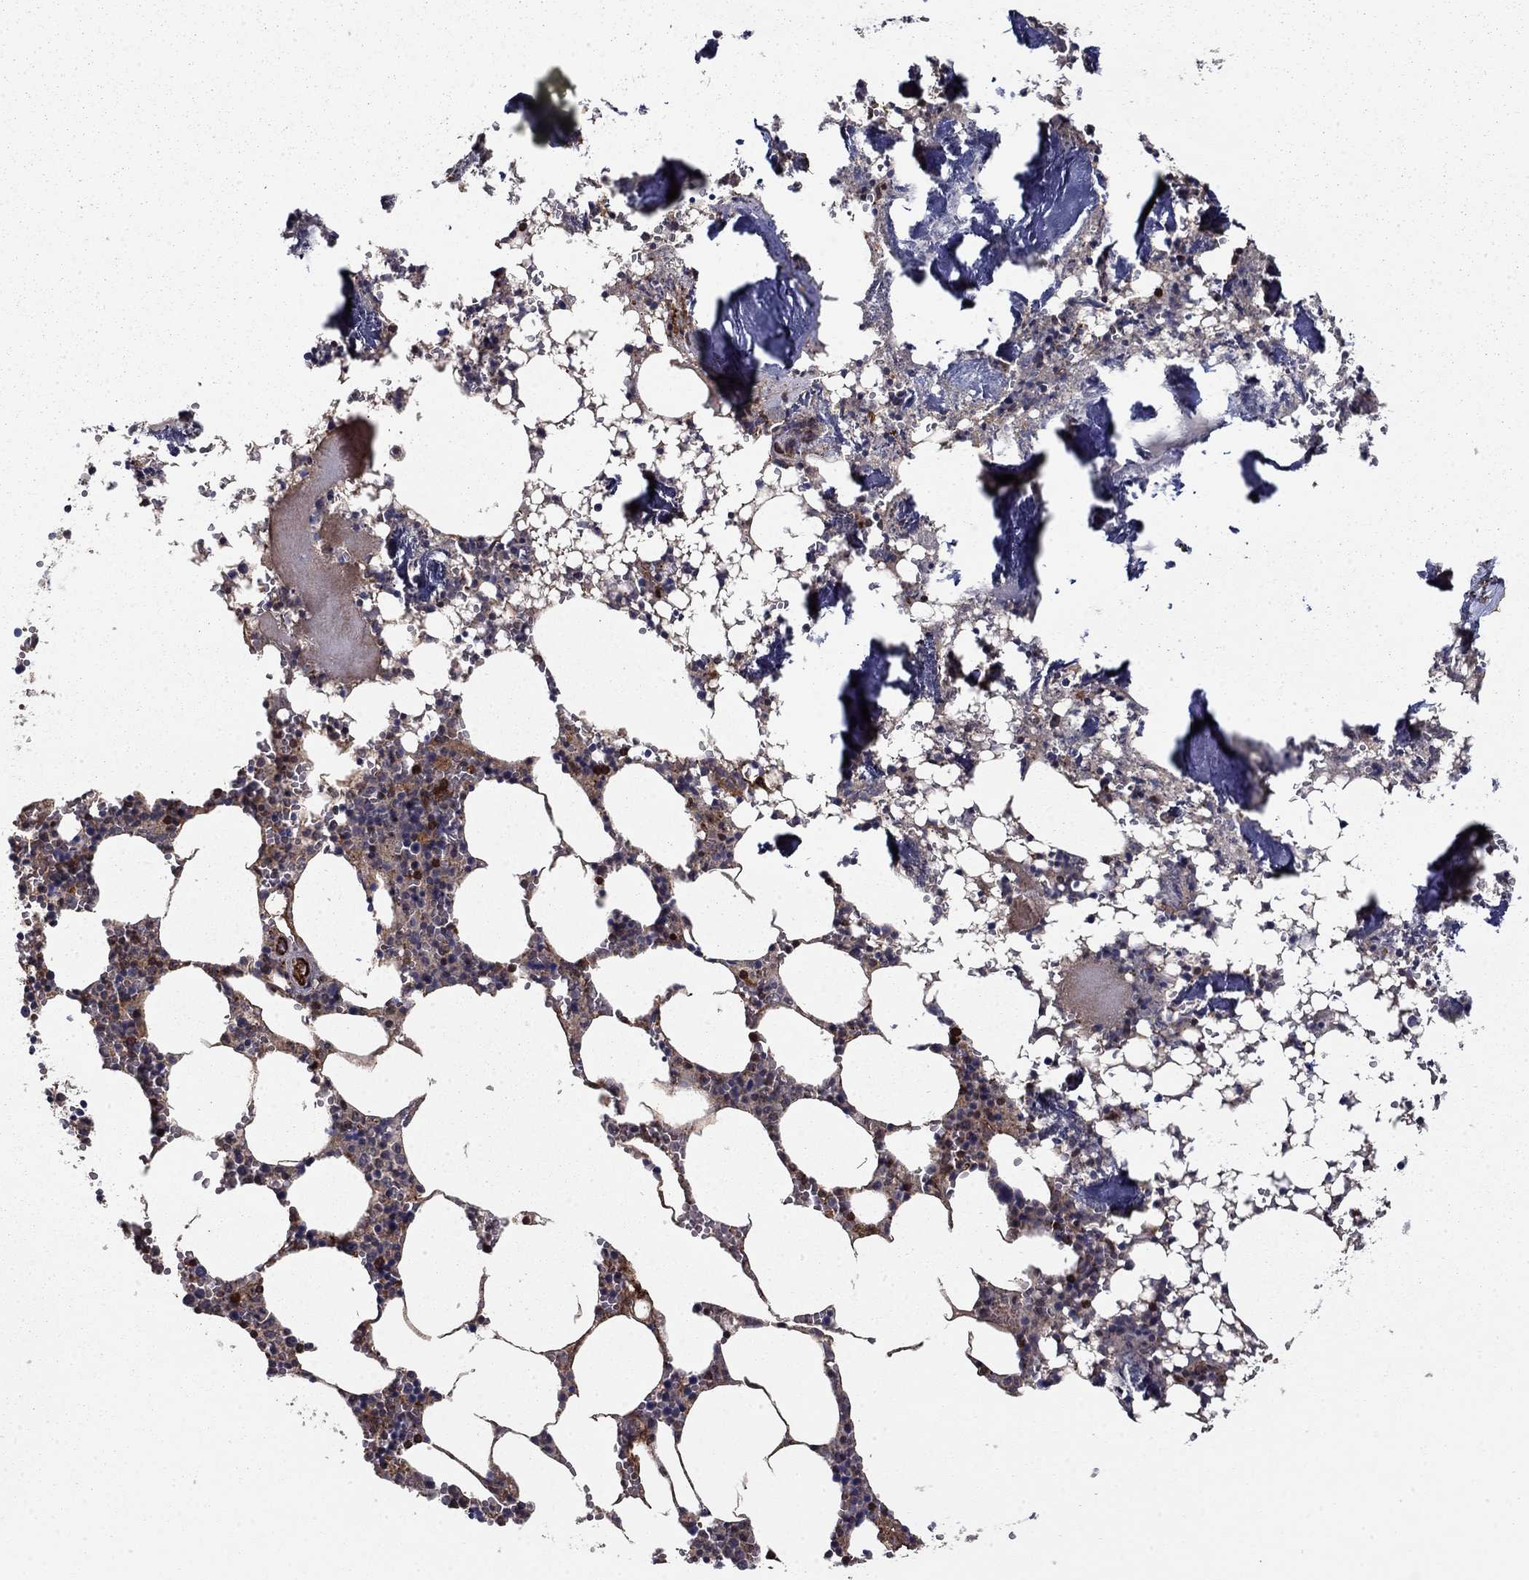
{"staining": {"intensity": "moderate", "quantity": ">75%", "location": "cytoplasmic/membranous"}, "tissue": "bone marrow", "cell_type": "Hematopoietic cells", "image_type": "normal", "snomed": [{"axis": "morphology", "description": "Normal tissue, NOS"}, {"axis": "topography", "description": "Bone marrow"}], "caption": "Hematopoietic cells show moderate cytoplasmic/membranous positivity in about >75% of cells in unremarkable bone marrow. The staining was performed using DAB (3,3'-diaminobenzidine) to visualize the protein expression in brown, while the nuclei were stained in blue with hematoxylin (Magnification: 20x).", "gene": "ADM", "patient": {"sex": "female", "age": 64}}